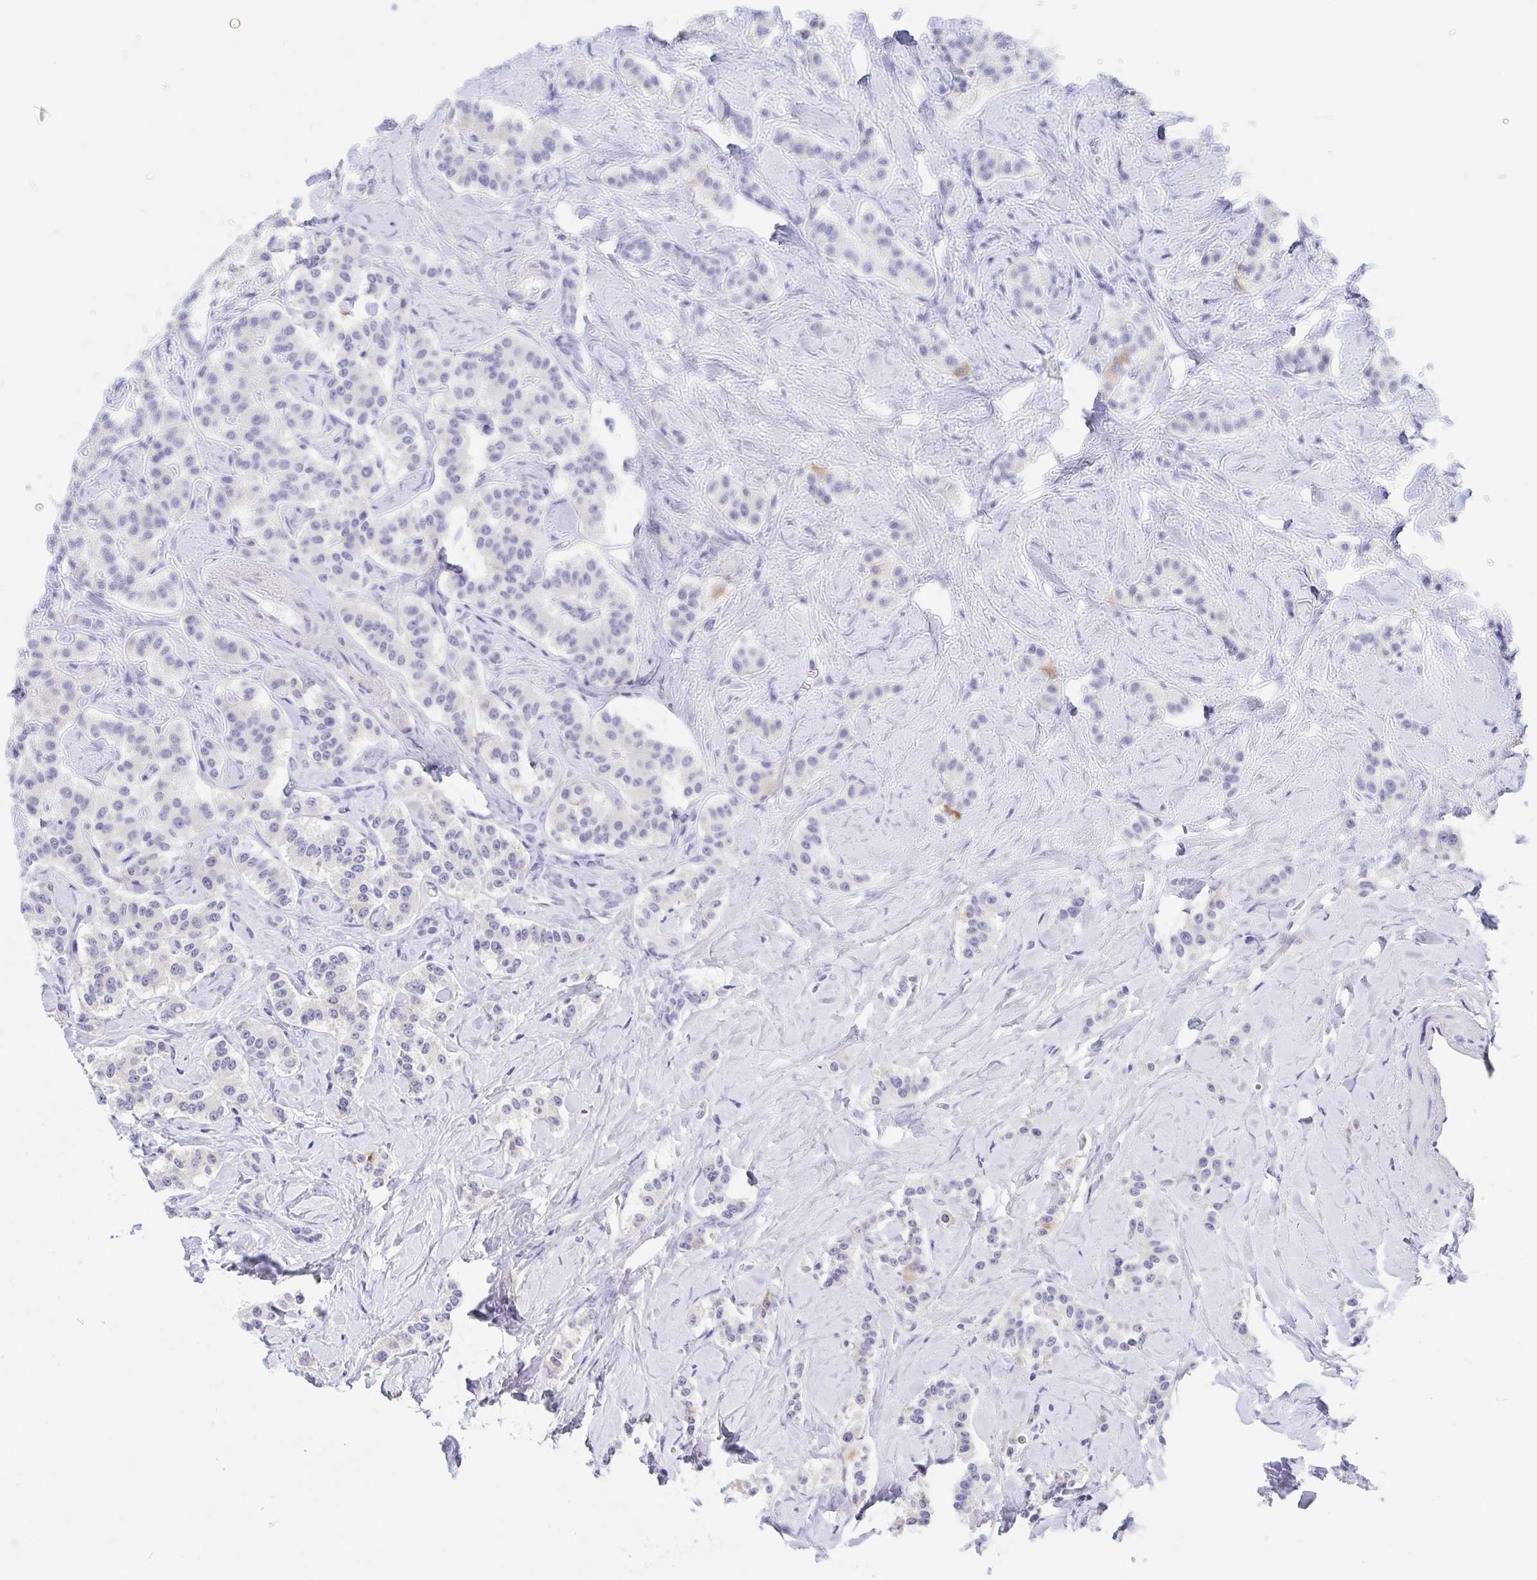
{"staining": {"intensity": "negative", "quantity": "none", "location": "none"}, "tissue": "carcinoid", "cell_type": "Tumor cells", "image_type": "cancer", "snomed": [{"axis": "morphology", "description": "Normal tissue, NOS"}, {"axis": "morphology", "description": "Carcinoid, malignant, NOS"}, {"axis": "topography", "description": "Pancreas"}], "caption": "A high-resolution image shows immunohistochemistry staining of carcinoid, which shows no significant staining in tumor cells.", "gene": "TREH", "patient": {"sex": "male", "age": 36}}